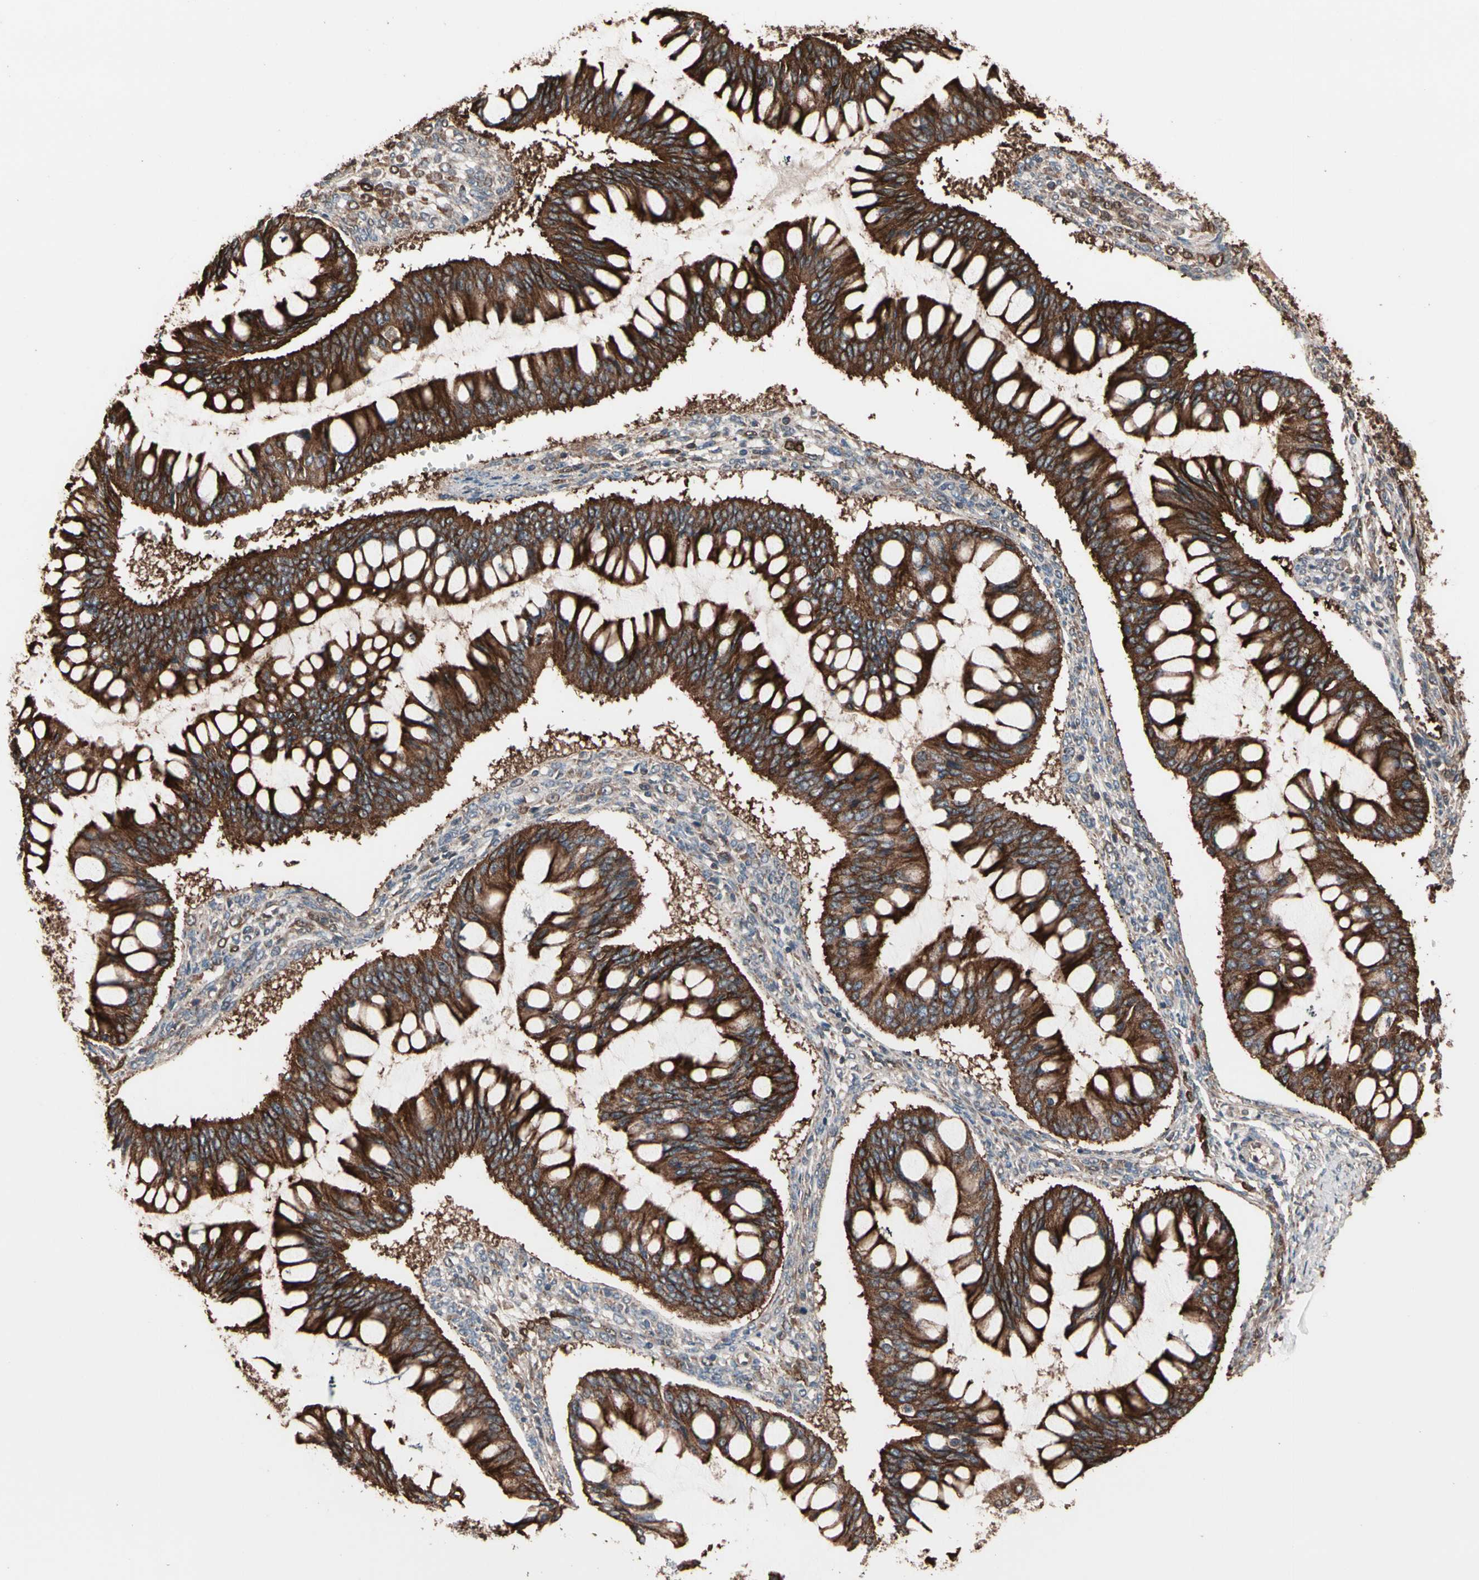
{"staining": {"intensity": "strong", "quantity": ">75%", "location": "cytoplasmic/membranous"}, "tissue": "ovarian cancer", "cell_type": "Tumor cells", "image_type": "cancer", "snomed": [{"axis": "morphology", "description": "Cystadenocarcinoma, mucinous, NOS"}, {"axis": "topography", "description": "Ovary"}], "caption": "Immunohistochemistry of human mucinous cystadenocarcinoma (ovarian) demonstrates high levels of strong cytoplasmic/membranous positivity in about >75% of tumor cells. (IHC, brightfield microscopy, high magnification).", "gene": "MRPL2", "patient": {"sex": "female", "age": 73}}